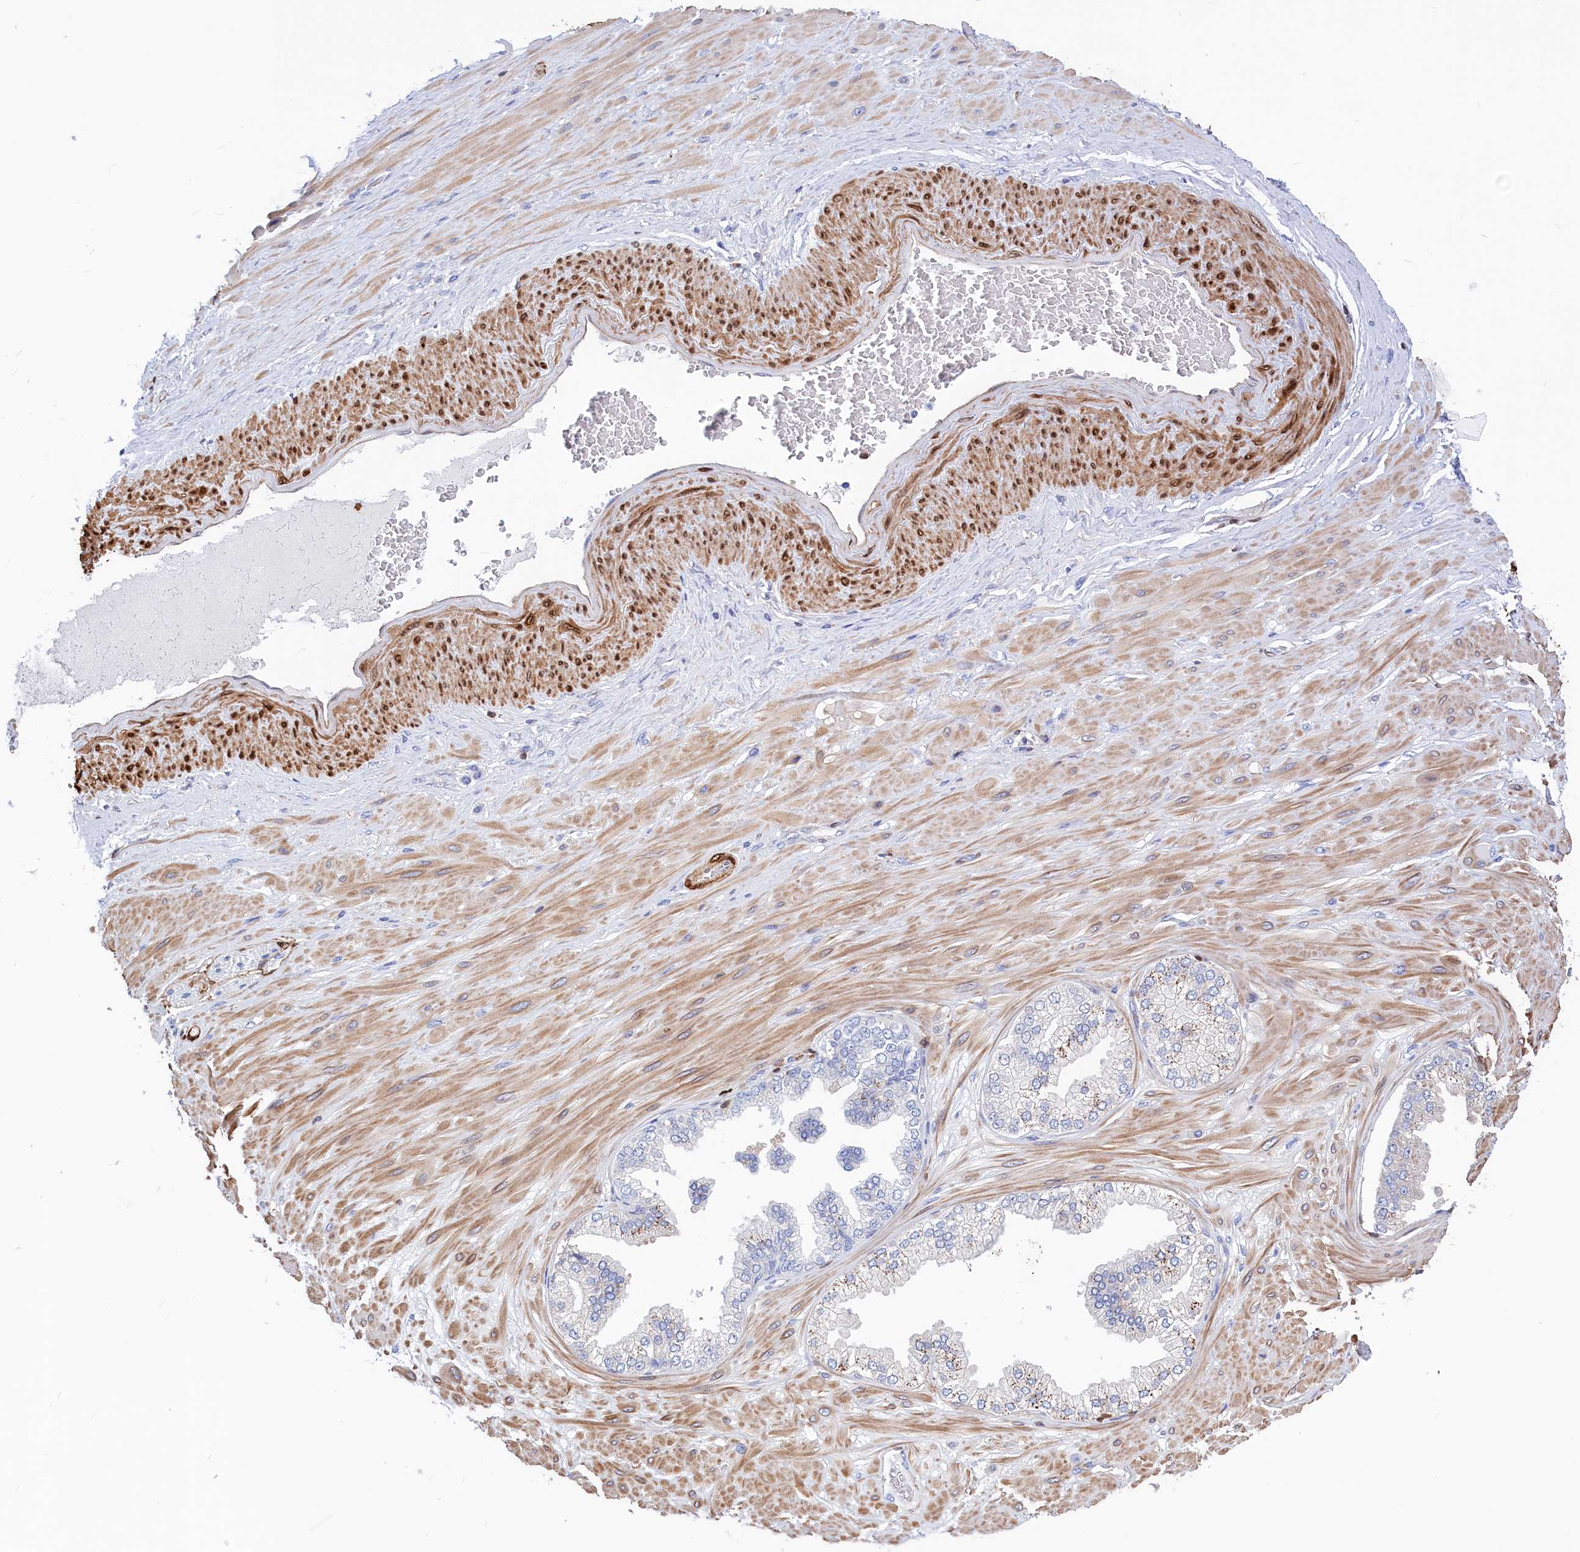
{"staining": {"intensity": "moderate", "quantity": "25%-75%", "location": "nuclear"}, "tissue": "adipose tissue", "cell_type": "Adipocytes", "image_type": "normal", "snomed": [{"axis": "morphology", "description": "Normal tissue, NOS"}, {"axis": "morphology", "description": "Adenocarcinoma, Low grade"}, {"axis": "topography", "description": "Prostate"}, {"axis": "topography", "description": "Peripheral nerve tissue"}], "caption": "Immunohistochemical staining of normal adipose tissue reveals 25%-75% levels of moderate nuclear protein staining in approximately 25%-75% of adipocytes.", "gene": "CRIP1", "patient": {"sex": "male", "age": 63}}